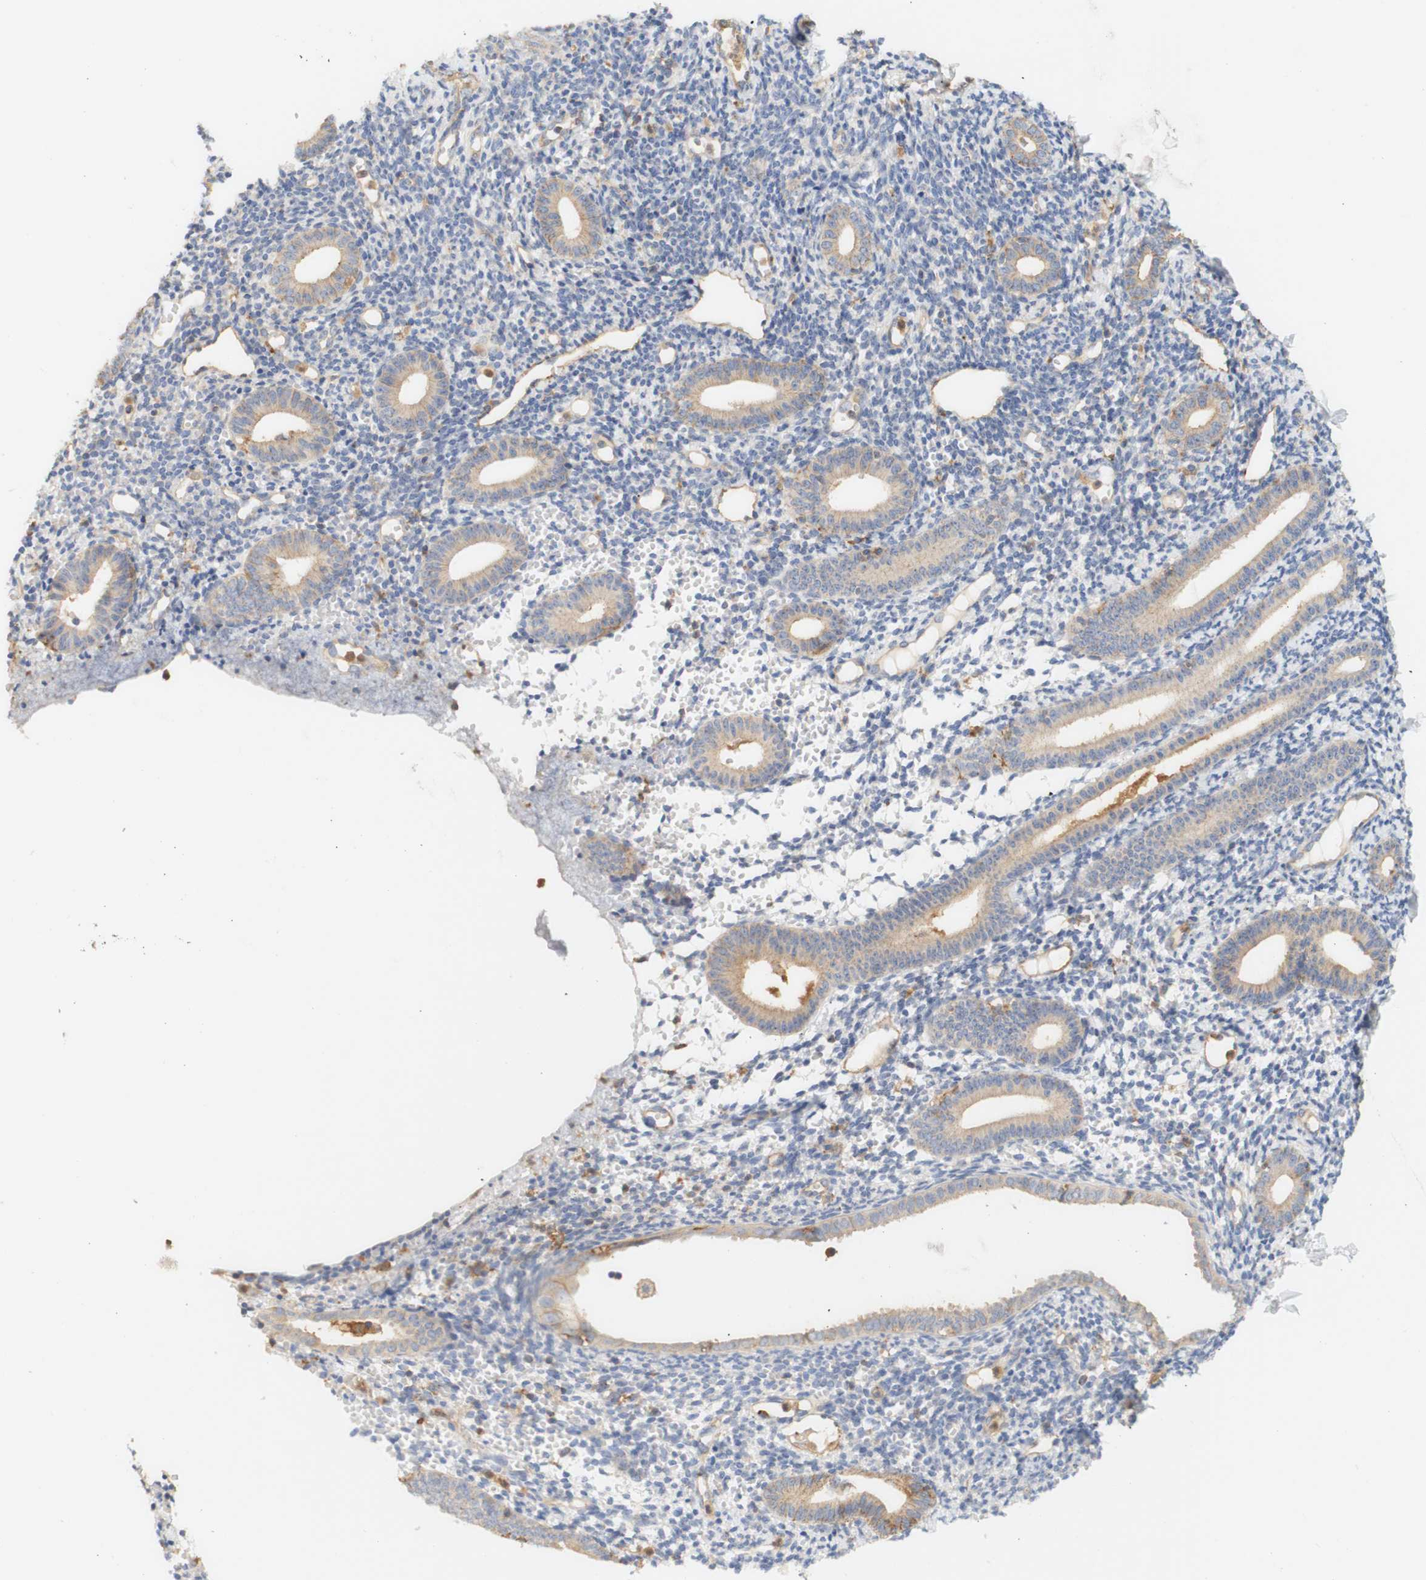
{"staining": {"intensity": "weak", "quantity": "<25%", "location": "cytoplasmic/membranous"}, "tissue": "endometrium", "cell_type": "Cells in endometrial stroma", "image_type": "normal", "snomed": [{"axis": "morphology", "description": "Normal tissue, NOS"}, {"axis": "topography", "description": "Endometrium"}], "caption": "A high-resolution photomicrograph shows IHC staining of unremarkable endometrium, which shows no significant positivity in cells in endometrial stroma. (DAB immunohistochemistry (IHC), high magnification).", "gene": "PCDH7", "patient": {"sex": "female", "age": 50}}